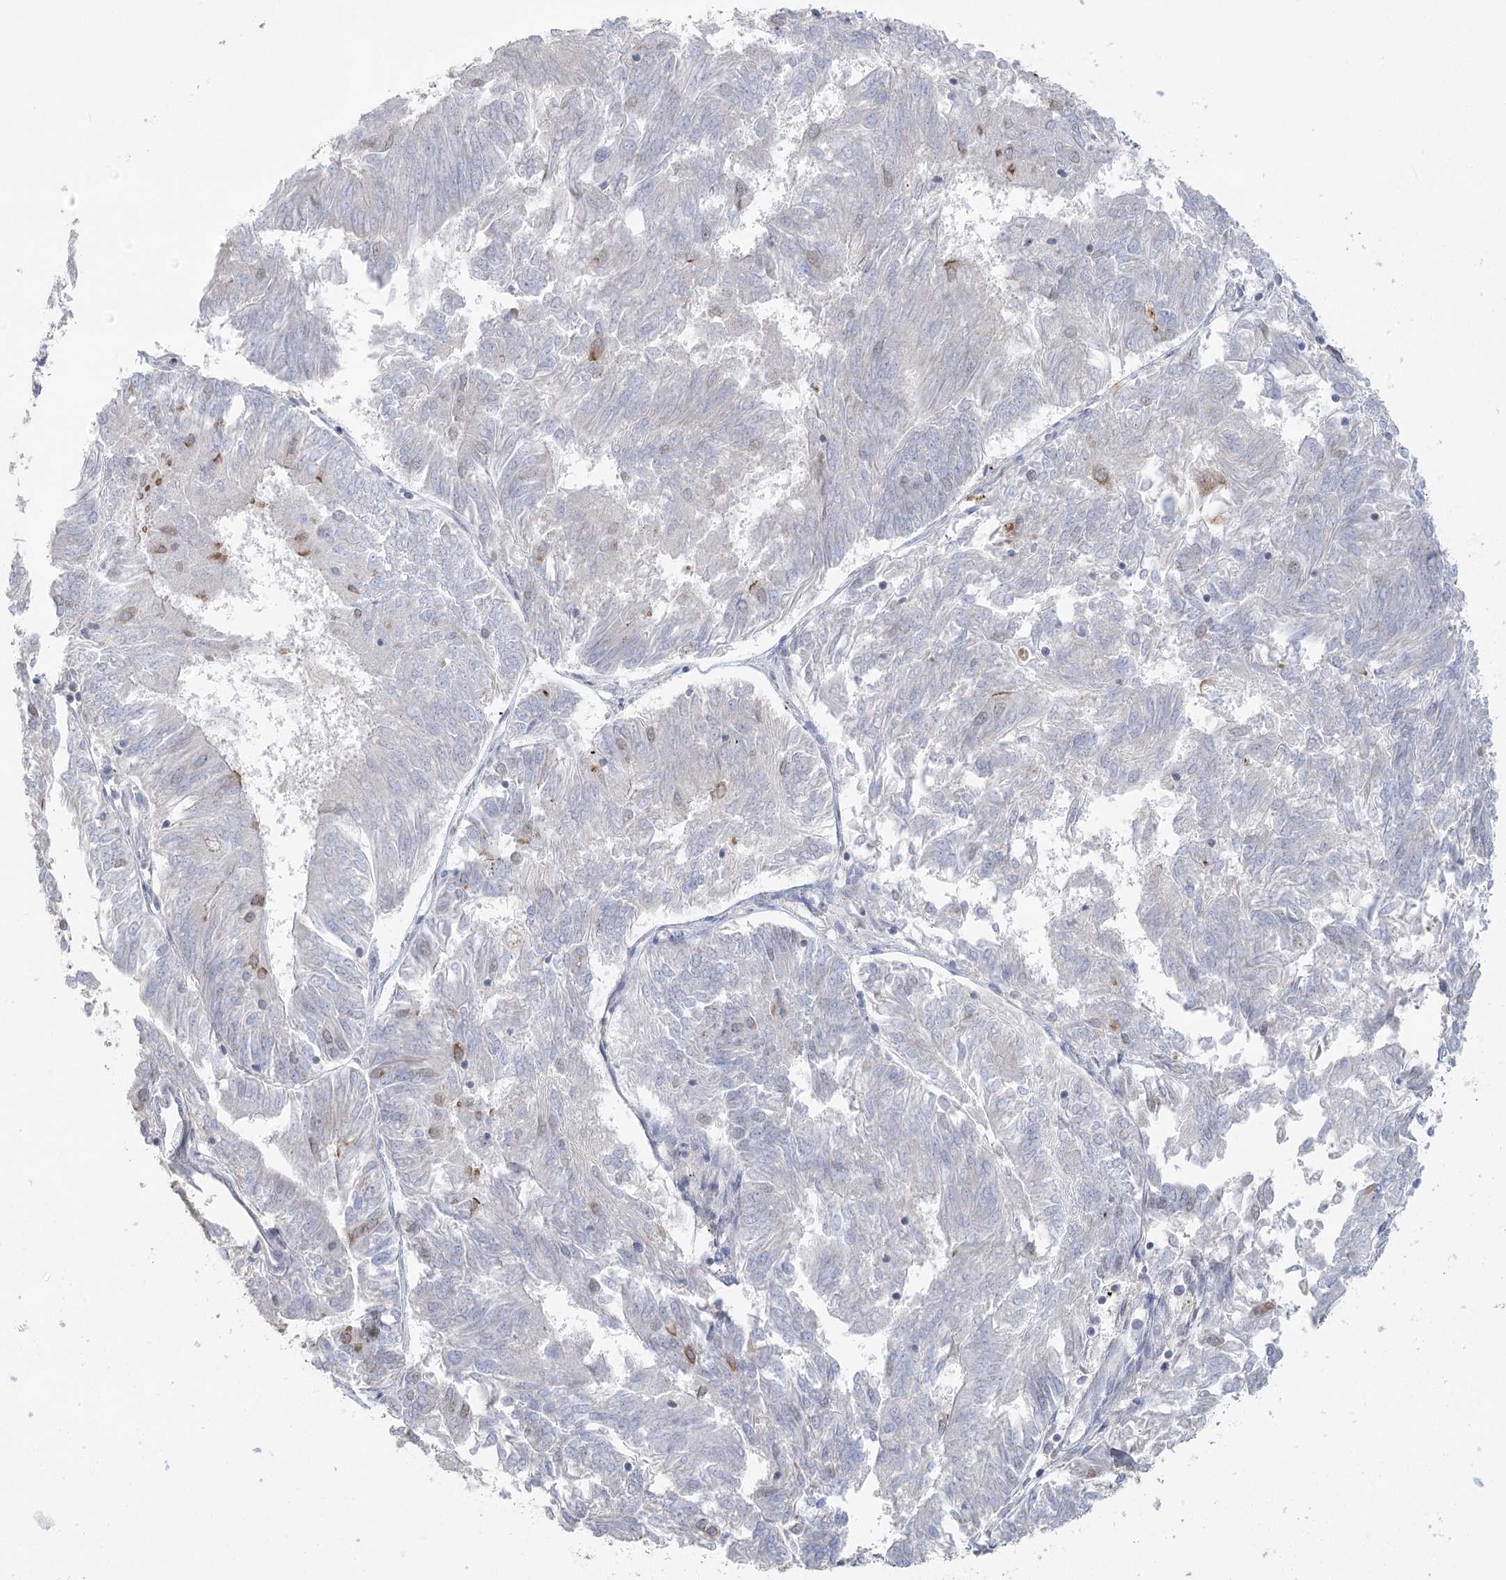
{"staining": {"intensity": "negative", "quantity": "none", "location": "none"}, "tissue": "endometrial cancer", "cell_type": "Tumor cells", "image_type": "cancer", "snomed": [{"axis": "morphology", "description": "Adenocarcinoma, NOS"}, {"axis": "topography", "description": "Endometrium"}], "caption": "A micrograph of endometrial adenocarcinoma stained for a protein demonstrates no brown staining in tumor cells.", "gene": "TRAF3IP1", "patient": {"sex": "female", "age": 86}}